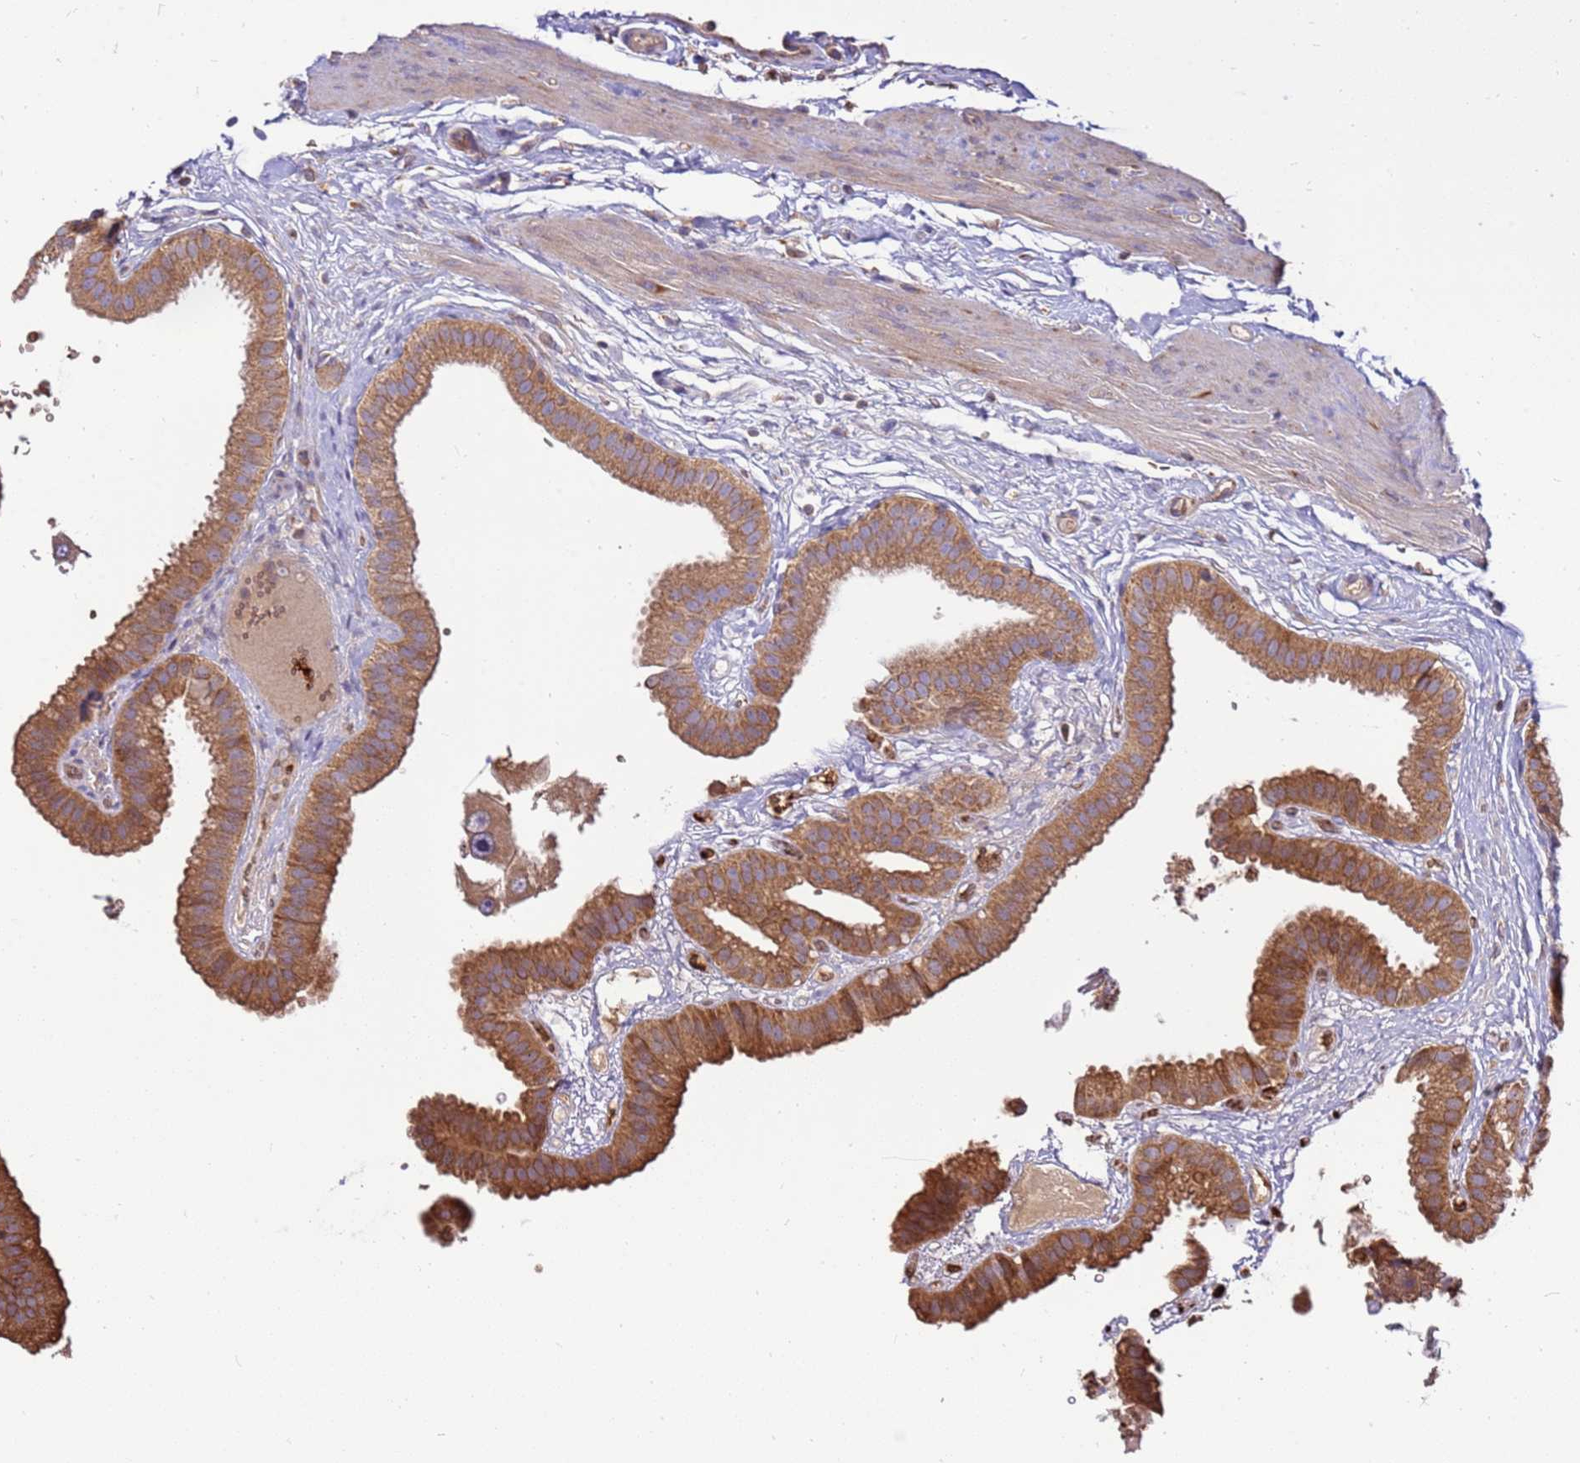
{"staining": {"intensity": "moderate", "quantity": ">75%", "location": "cytoplasmic/membranous"}, "tissue": "gallbladder", "cell_type": "Glandular cells", "image_type": "normal", "snomed": [{"axis": "morphology", "description": "Normal tissue, NOS"}, {"axis": "topography", "description": "Gallbladder"}], "caption": "Immunohistochemistry (IHC) photomicrograph of benign gallbladder: gallbladder stained using immunohistochemistry (IHC) demonstrates medium levels of moderate protein expression localized specifically in the cytoplasmic/membranous of glandular cells, appearing as a cytoplasmic/membranous brown color.", "gene": "SLC44A5", "patient": {"sex": "female", "age": 61}}